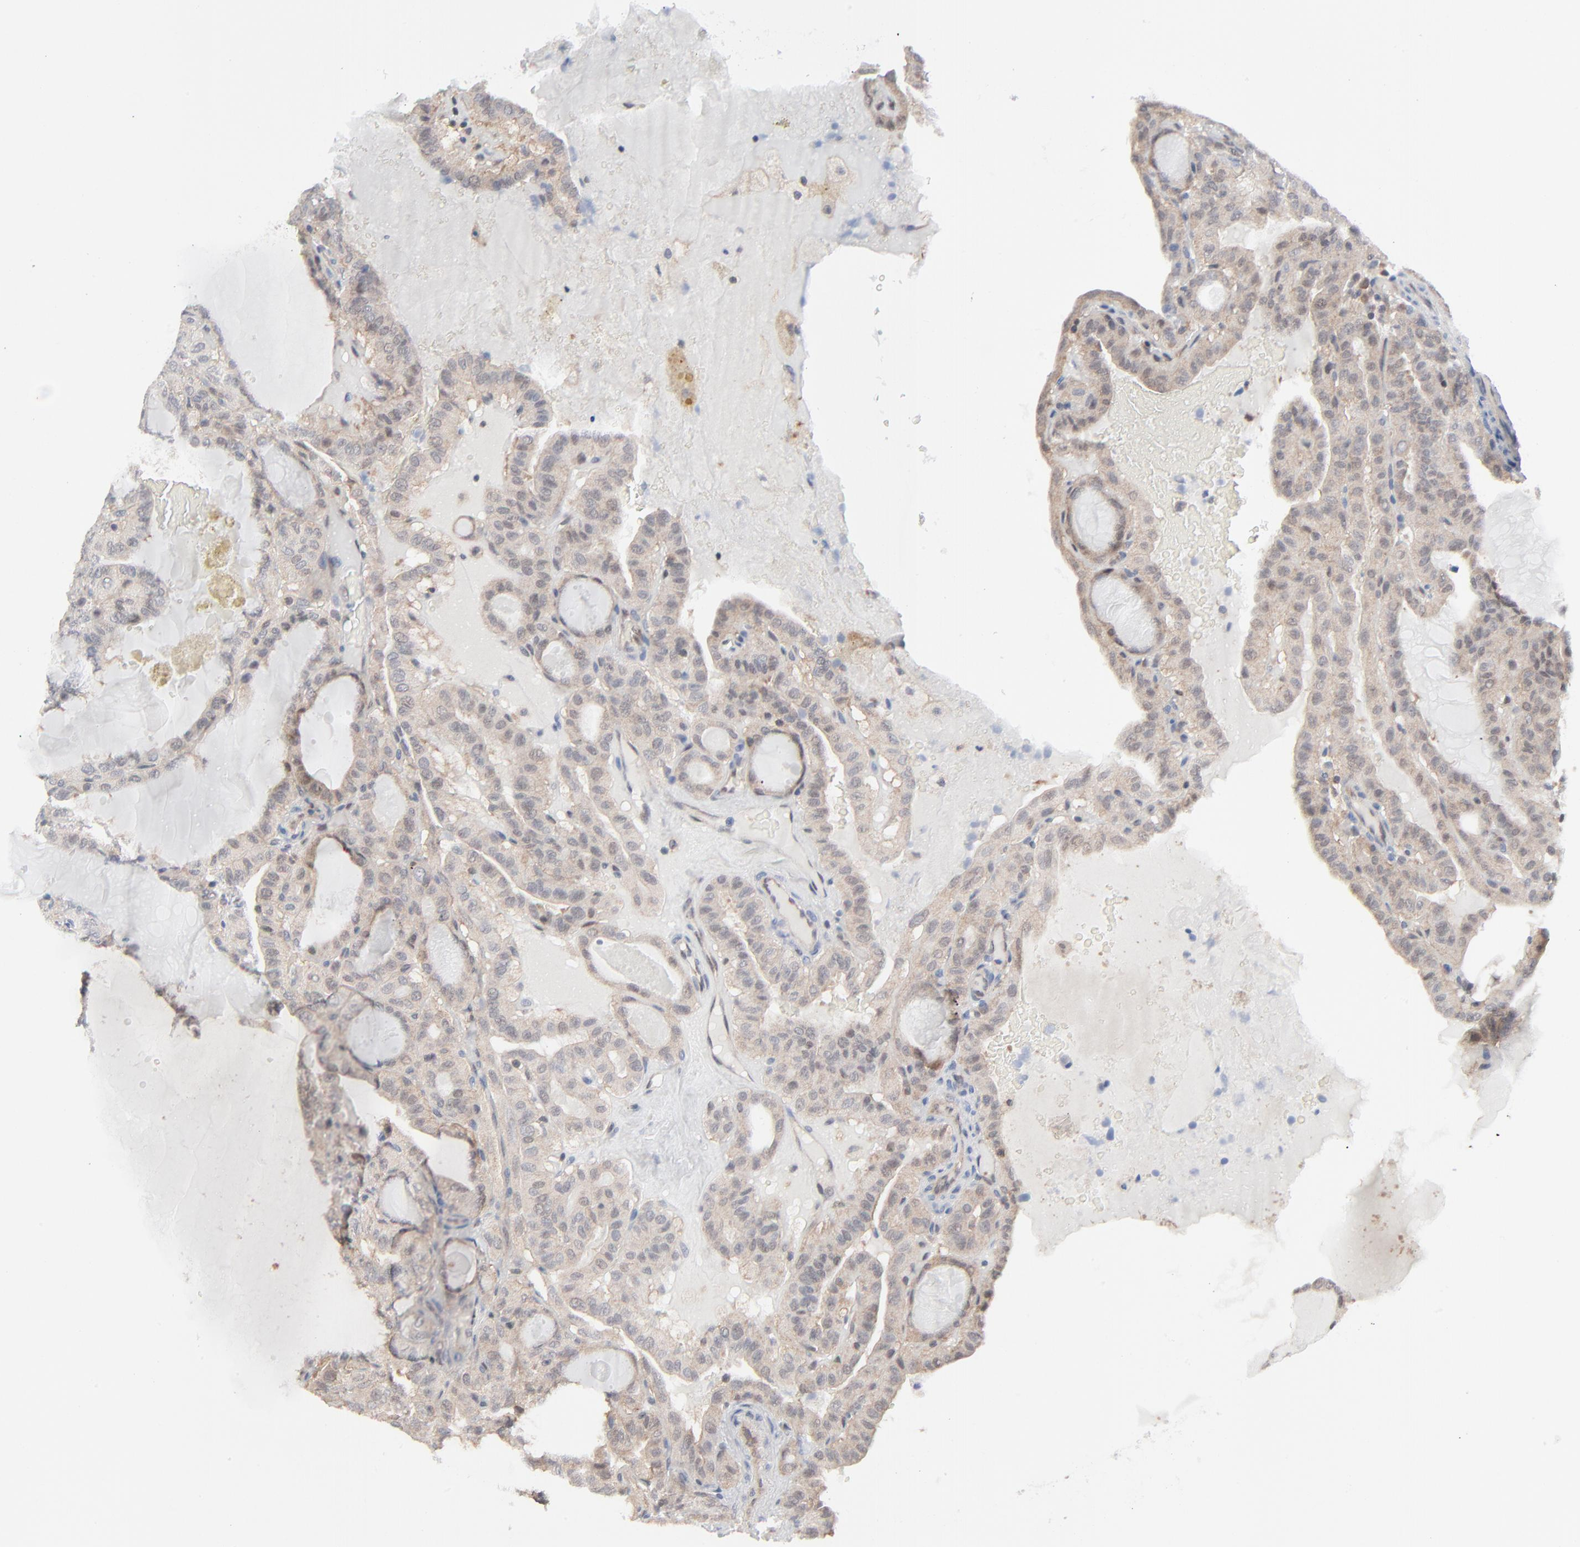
{"staining": {"intensity": "weak", "quantity": ">75%", "location": "cytoplasmic/membranous"}, "tissue": "thyroid cancer", "cell_type": "Tumor cells", "image_type": "cancer", "snomed": [{"axis": "morphology", "description": "Papillary adenocarcinoma, NOS"}, {"axis": "topography", "description": "Thyroid gland"}], "caption": "Immunohistochemical staining of human thyroid cancer (papillary adenocarcinoma) exhibits low levels of weak cytoplasmic/membranous protein expression in about >75% of tumor cells.", "gene": "RPS6KB1", "patient": {"sex": "male", "age": 77}}